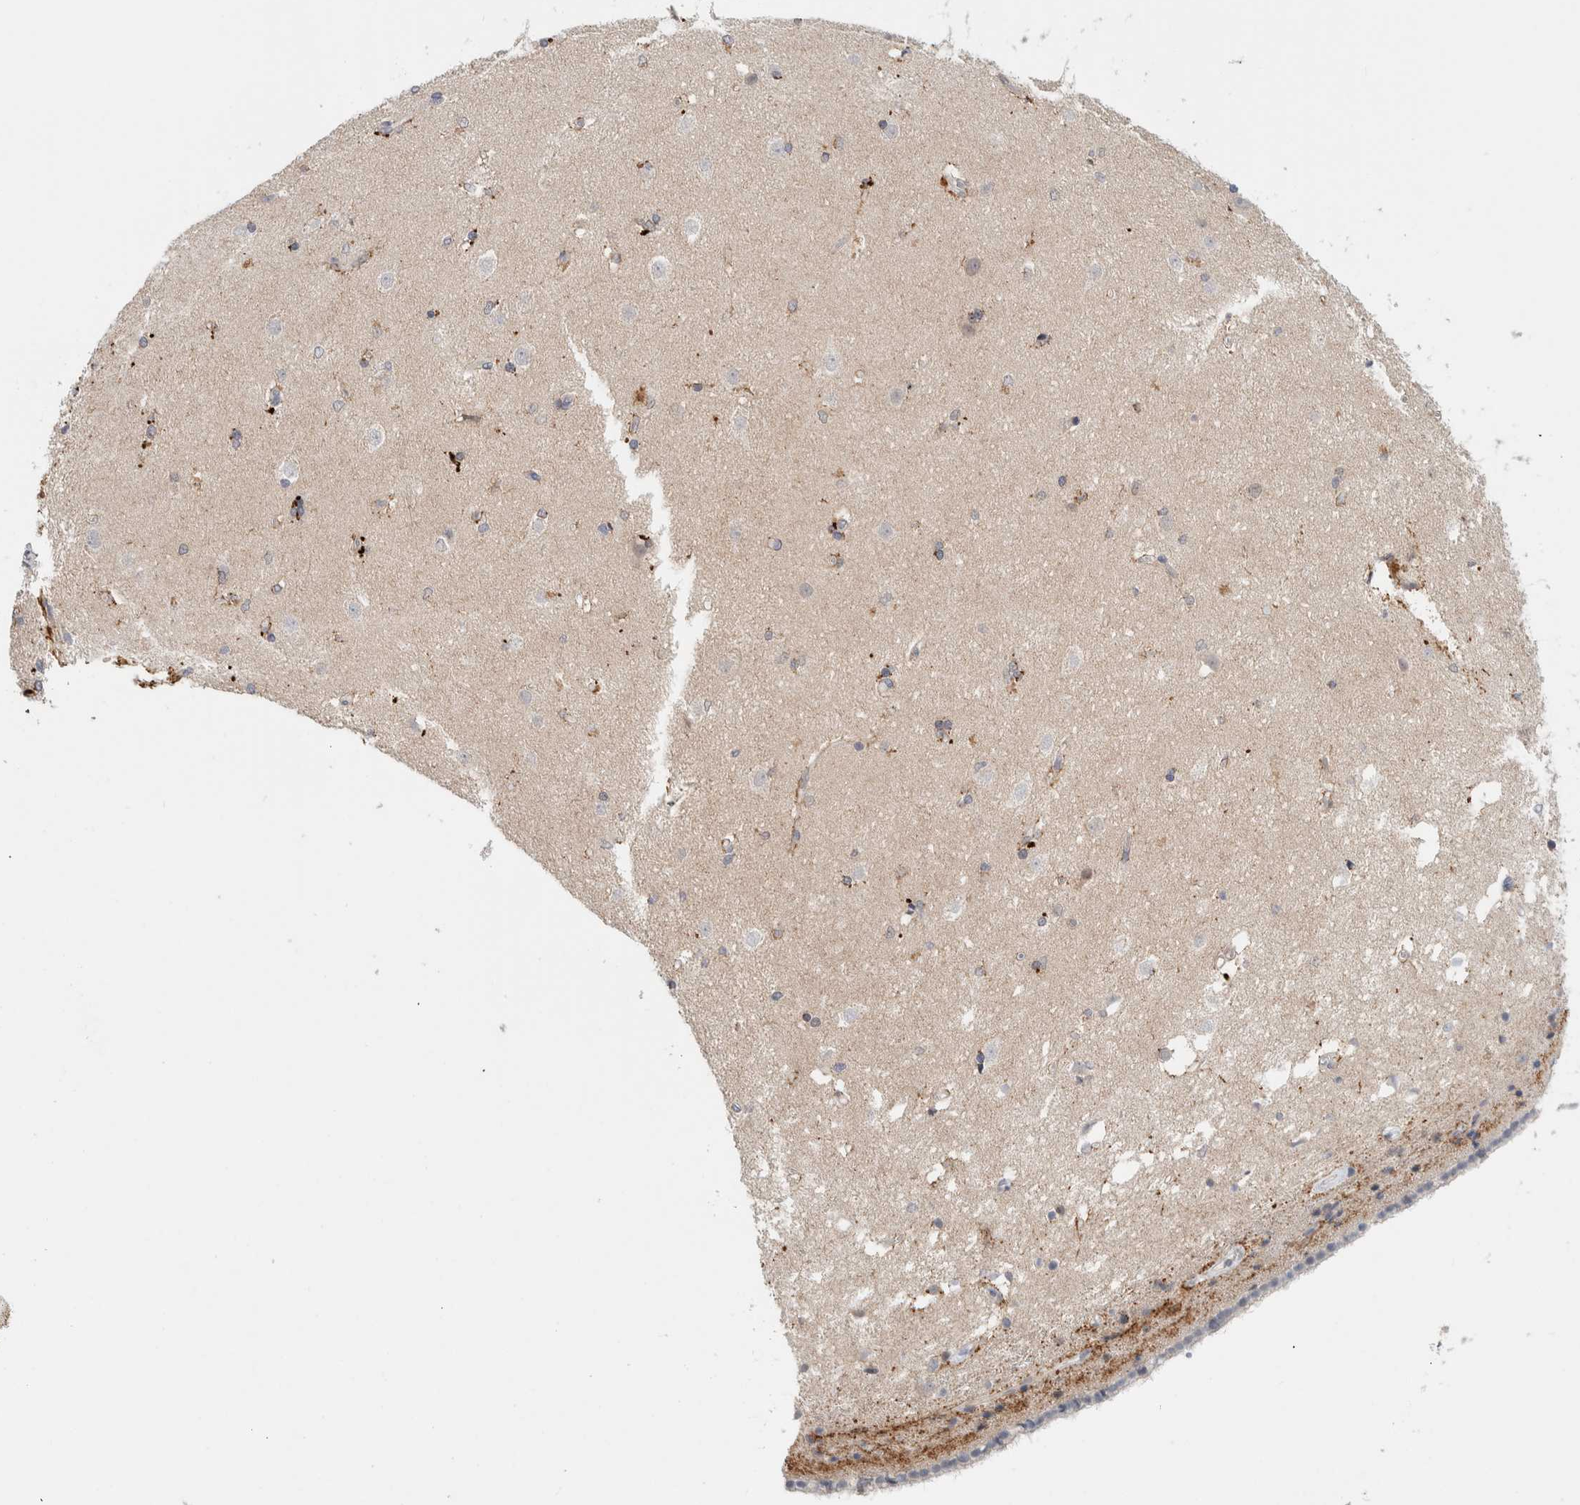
{"staining": {"intensity": "negative", "quantity": "none", "location": "none"}, "tissue": "caudate", "cell_type": "Glial cells", "image_type": "normal", "snomed": [{"axis": "morphology", "description": "Normal tissue, NOS"}, {"axis": "topography", "description": "Lateral ventricle wall"}], "caption": "Immunohistochemical staining of benign caudate displays no significant positivity in glial cells.", "gene": "NCR3LG1", "patient": {"sex": "female", "age": 19}}